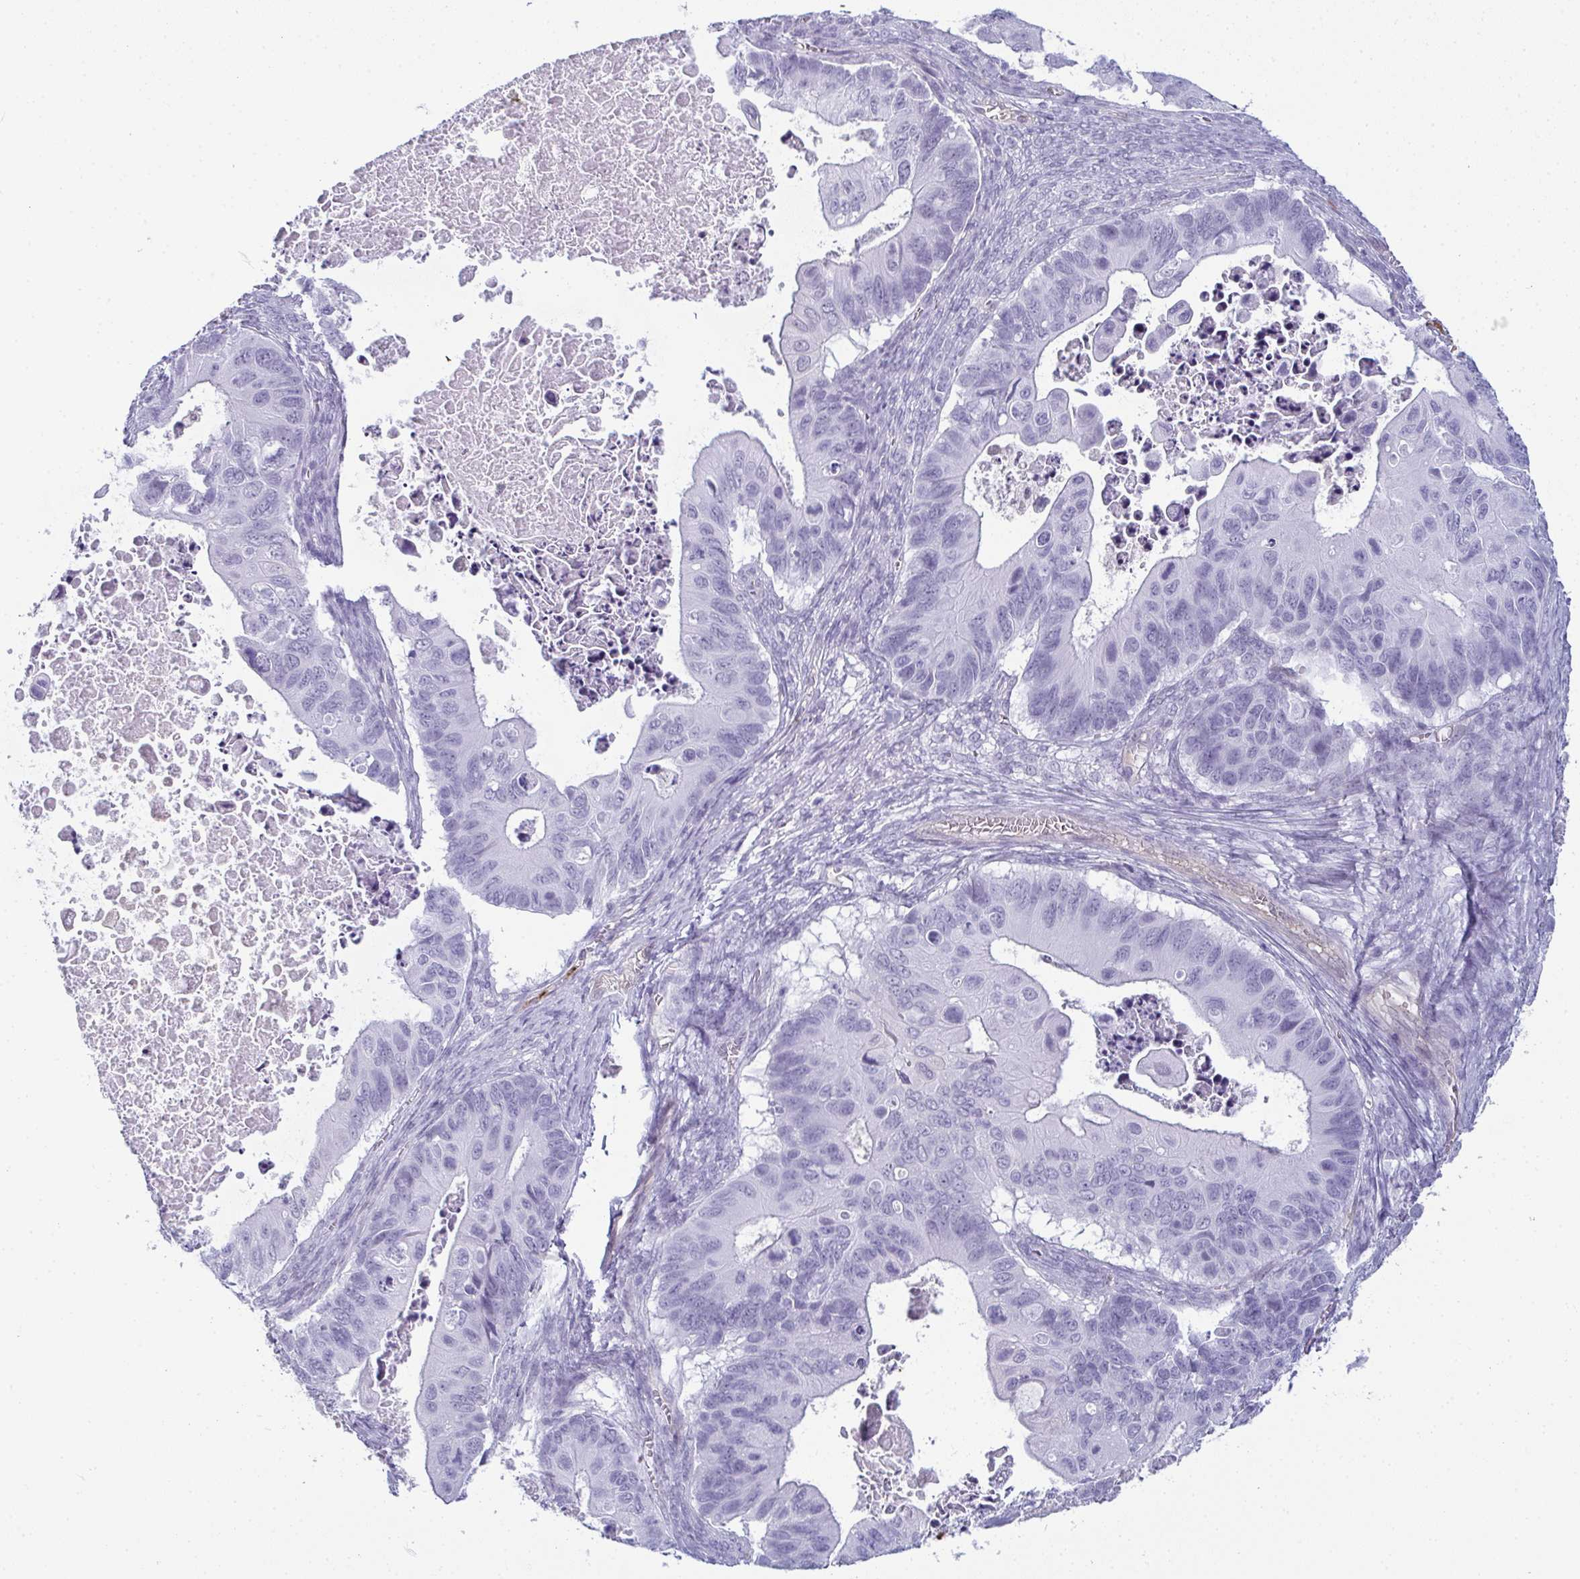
{"staining": {"intensity": "negative", "quantity": "none", "location": "none"}, "tissue": "ovarian cancer", "cell_type": "Tumor cells", "image_type": "cancer", "snomed": [{"axis": "morphology", "description": "Cystadenocarcinoma, mucinous, NOS"}, {"axis": "topography", "description": "Ovary"}], "caption": "This is an immunohistochemistry (IHC) histopathology image of ovarian cancer (mucinous cystadenocarcinoma). There is no expression in tumor cells.", "gene": "CDA", "patient": {"sex": "female", "age": 64}}